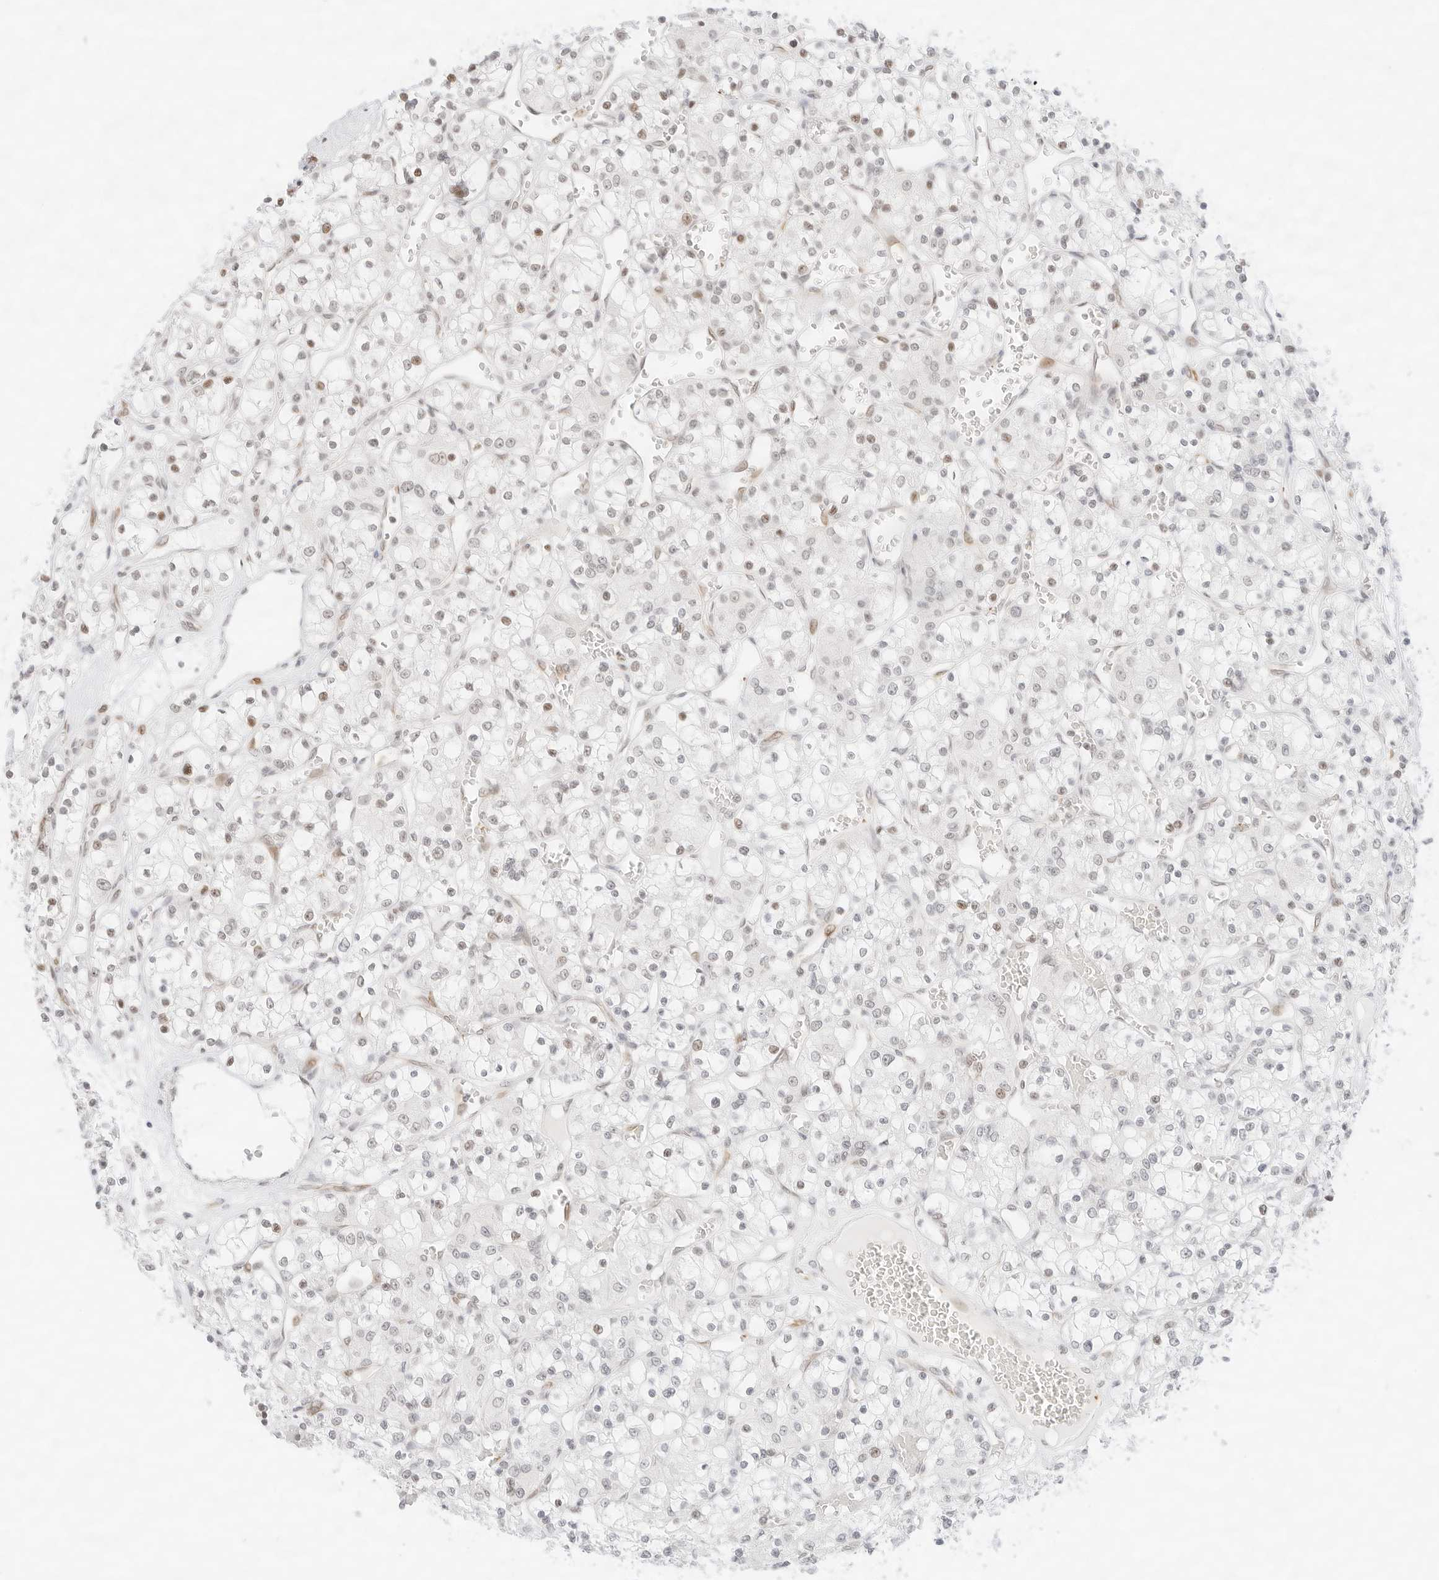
{"staining": {"intensity": "negative", "quantity": "none", "location": "none"}, "tissue": "renal cancer", "cell_type": "Tumor cells", "image_type": "cancer", "snomed": [{"axis": "morphology", "description": "Adenocarcinoma, NOS"}, {"axis": "topography", "description": "Kidney"}], "caption": "The image displays no staining of tumor cells in adenocarcinoma (renal). The staining was performed using DAB (3,3'-diaminobenzidine) to visualize the protein expression in brown, while the nuclei were stained in blue with hematoxylin (Magnification: 20x).", "gene": "GNAS", "patient": {"sex": "female", "age": 59}}